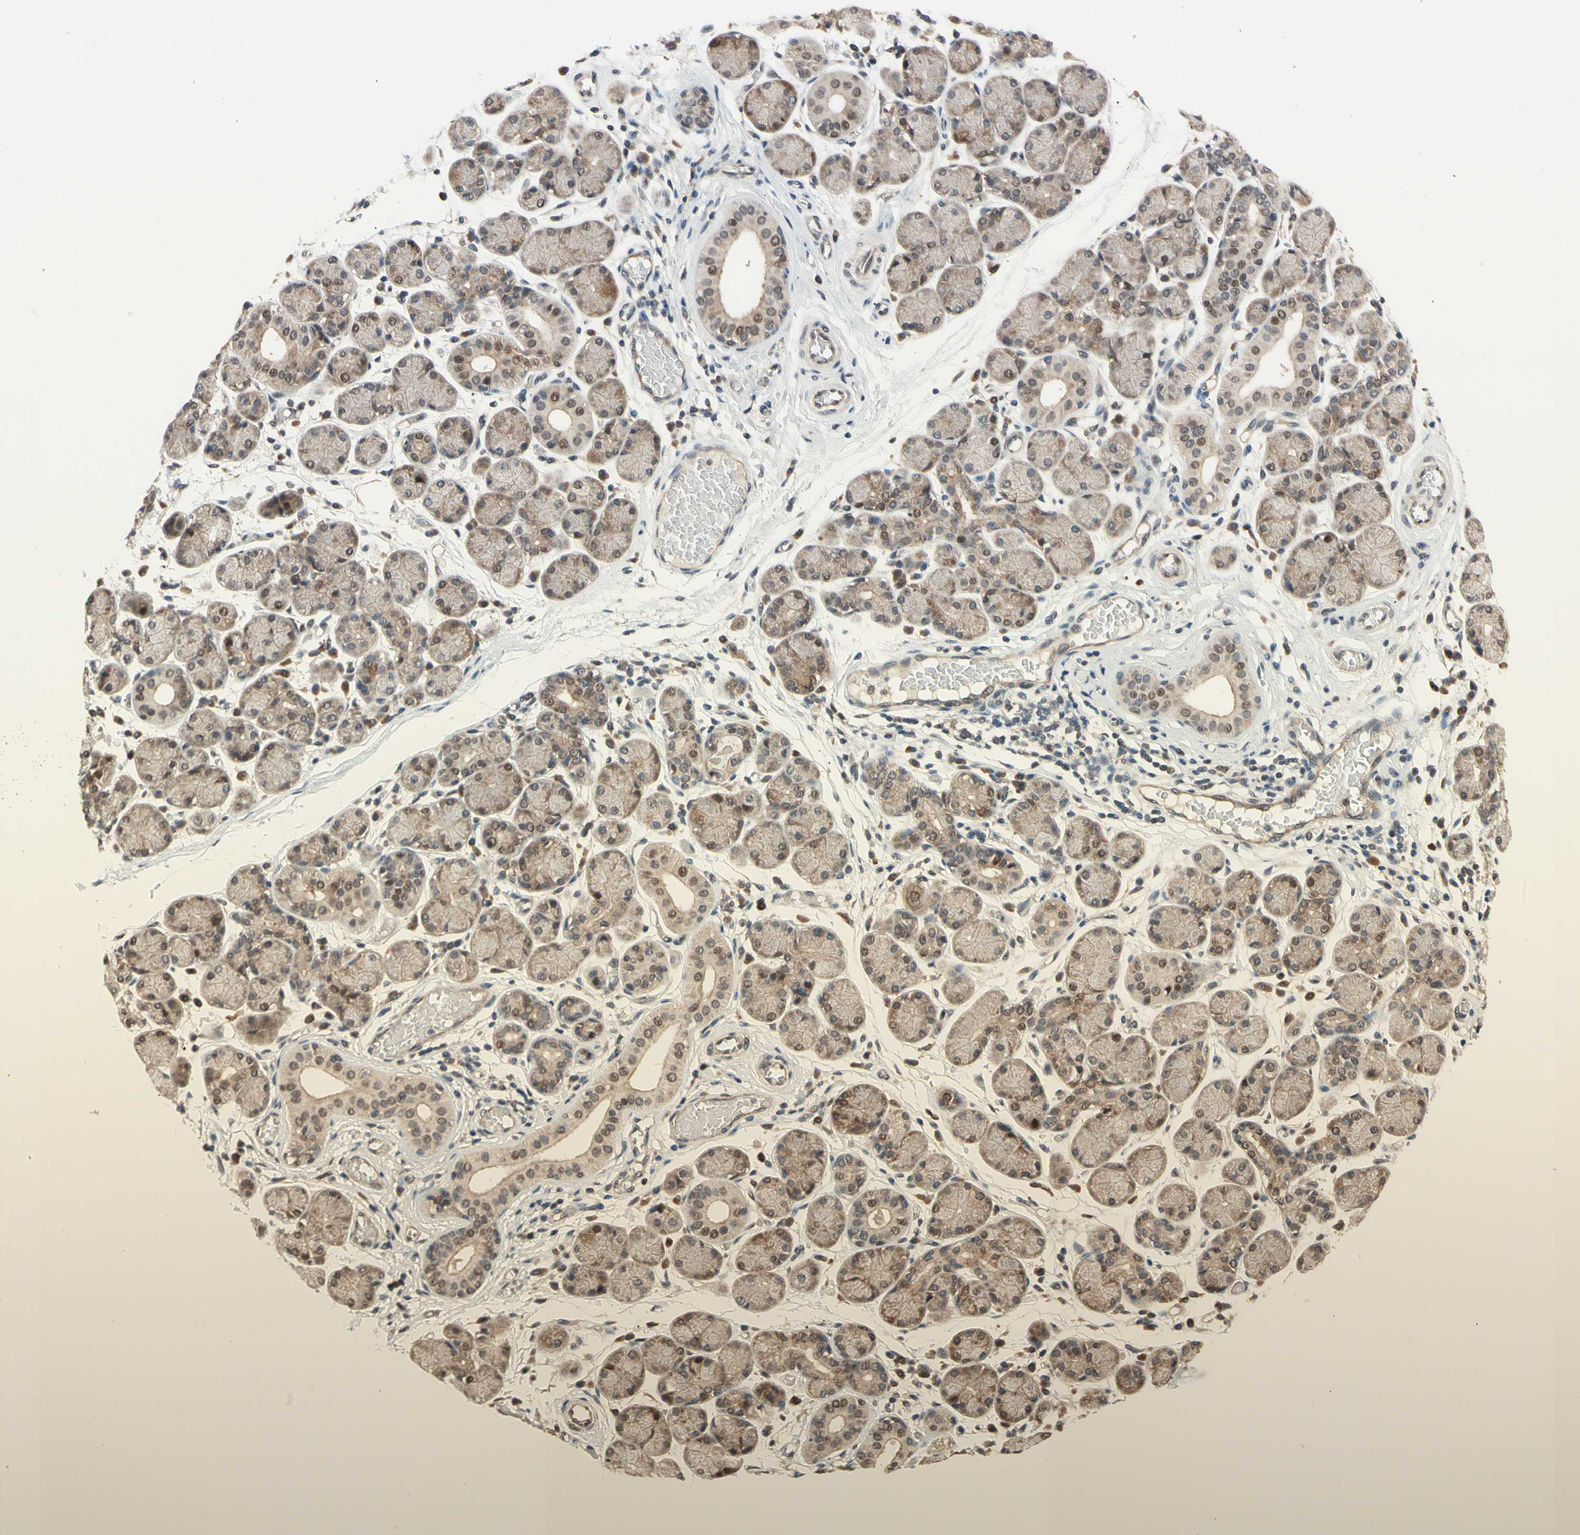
{"staining": {"intensity": "weak", "quantity": "25%-75%", "location": "cytoplasmic/membranous,nuclear"}, "tissue": "salivary gland", "cell_type": "Glandular cells", "image_type": "normal", "snomed": [{"axis": "morphology", "description": "Normal tissue, NOS"}, {"axis": "topography", "description": "Salivary gland"}], "caption": "DAB immunohistochemical staining of normal human salivary gland demonstrates weak cytoplasmic/membranous,nuclear protein expression in about 25%-75% of glandular cells.", "gene": "NGEF", "patient": {"sex": "female", "age": 24}}